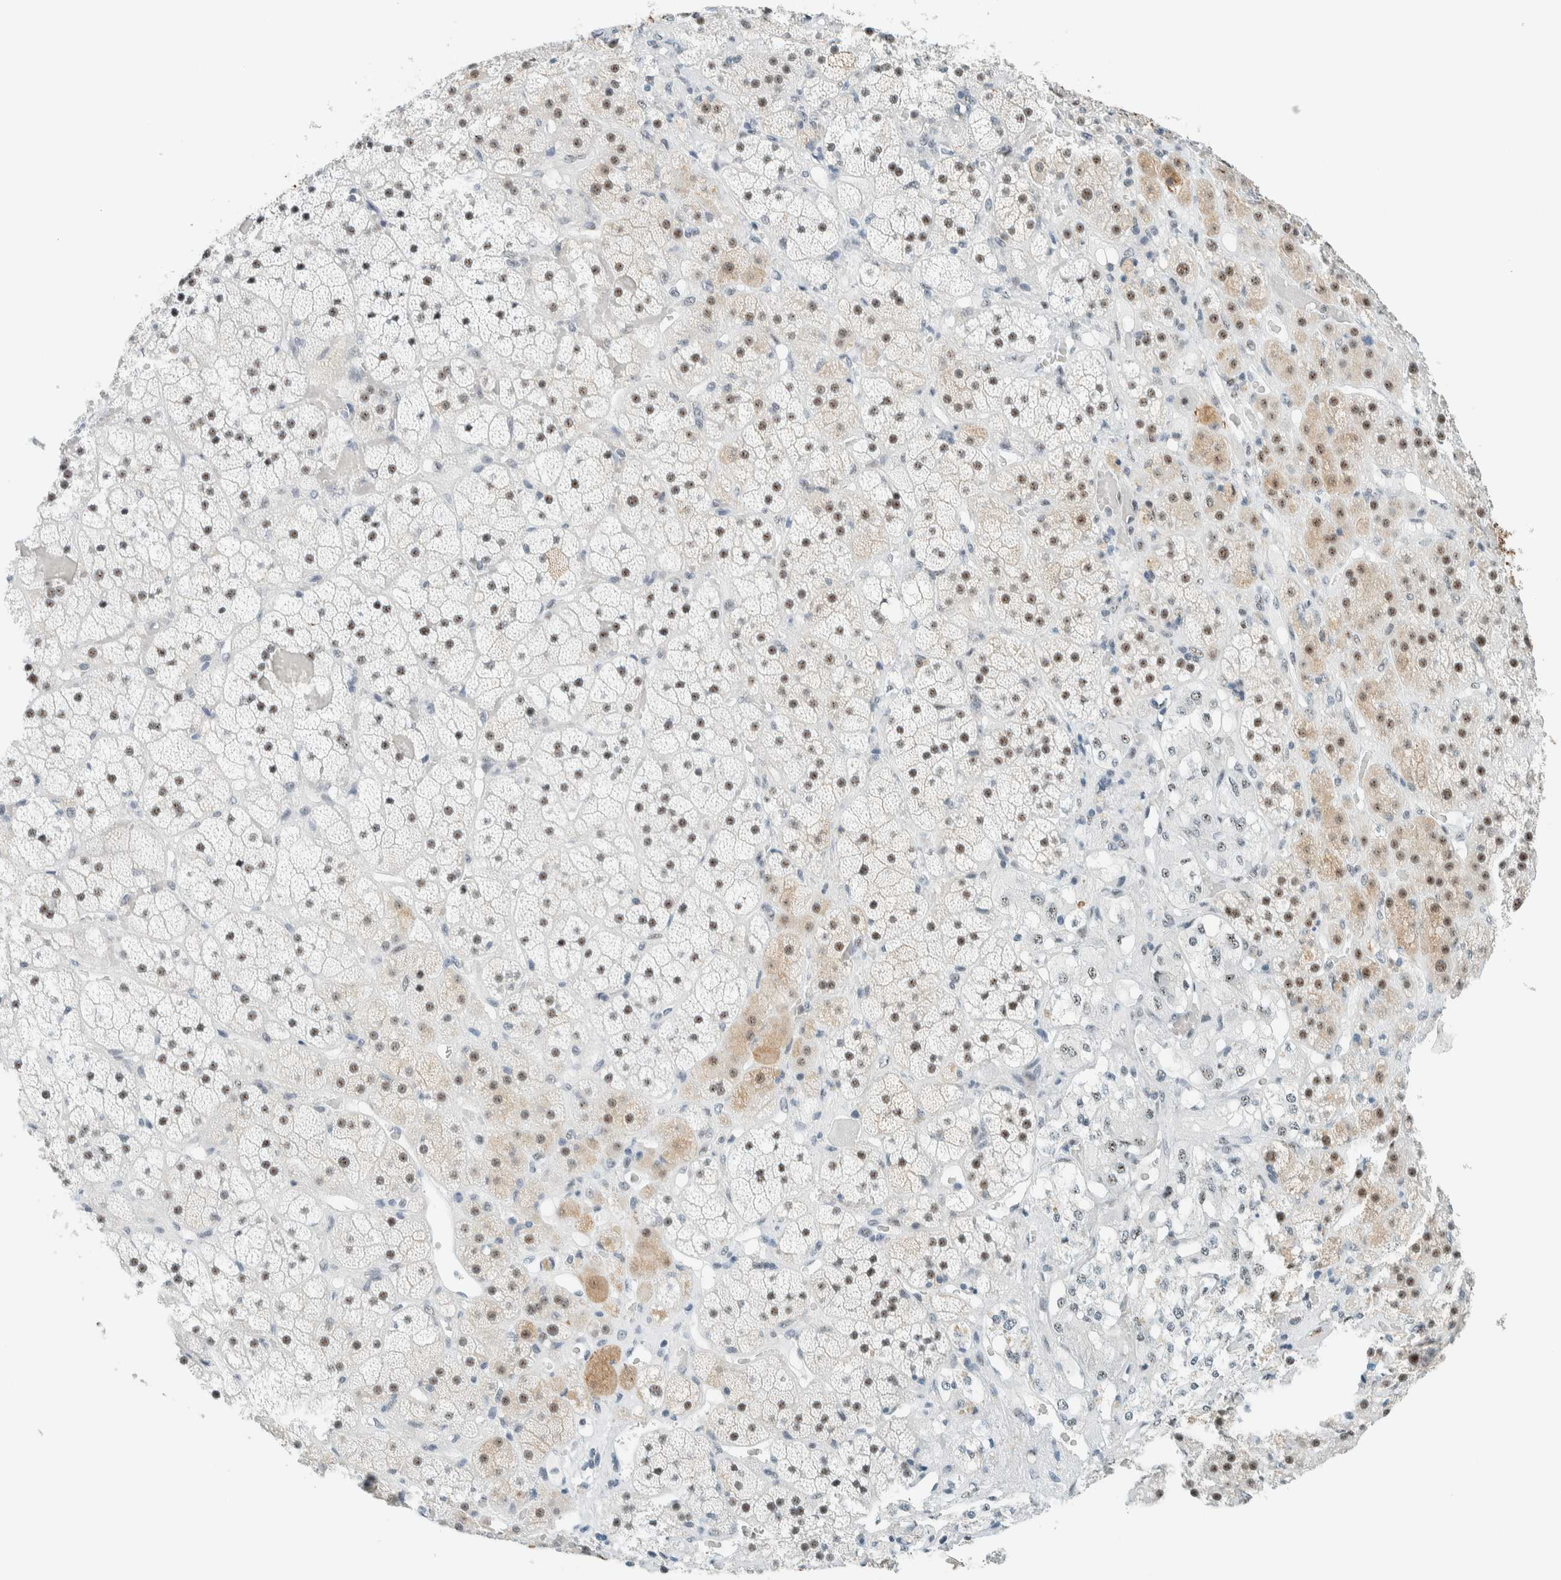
{"staining": {"intensity": "moderate", "quantity": ">75%", "location": "cytoplasmic/membranous,nuclear"}, "tissue": "adrenal gland", "cell_type": "Glandular cells", "image_type": "normal", "snomed": [{"axis": "morphology", "description": "Normal tissue, NOS"}, {"axis": "topography", "description": "Adrenal gland"}], "caption": "This is a histology image of IHC staining of normal adrenal gland, which shows moderate staining in the cytoplasmic/membranous,nuclear of glandular cells.", "gene": "CYSRT1", "patient": {"sex": "male", "age": 57}}